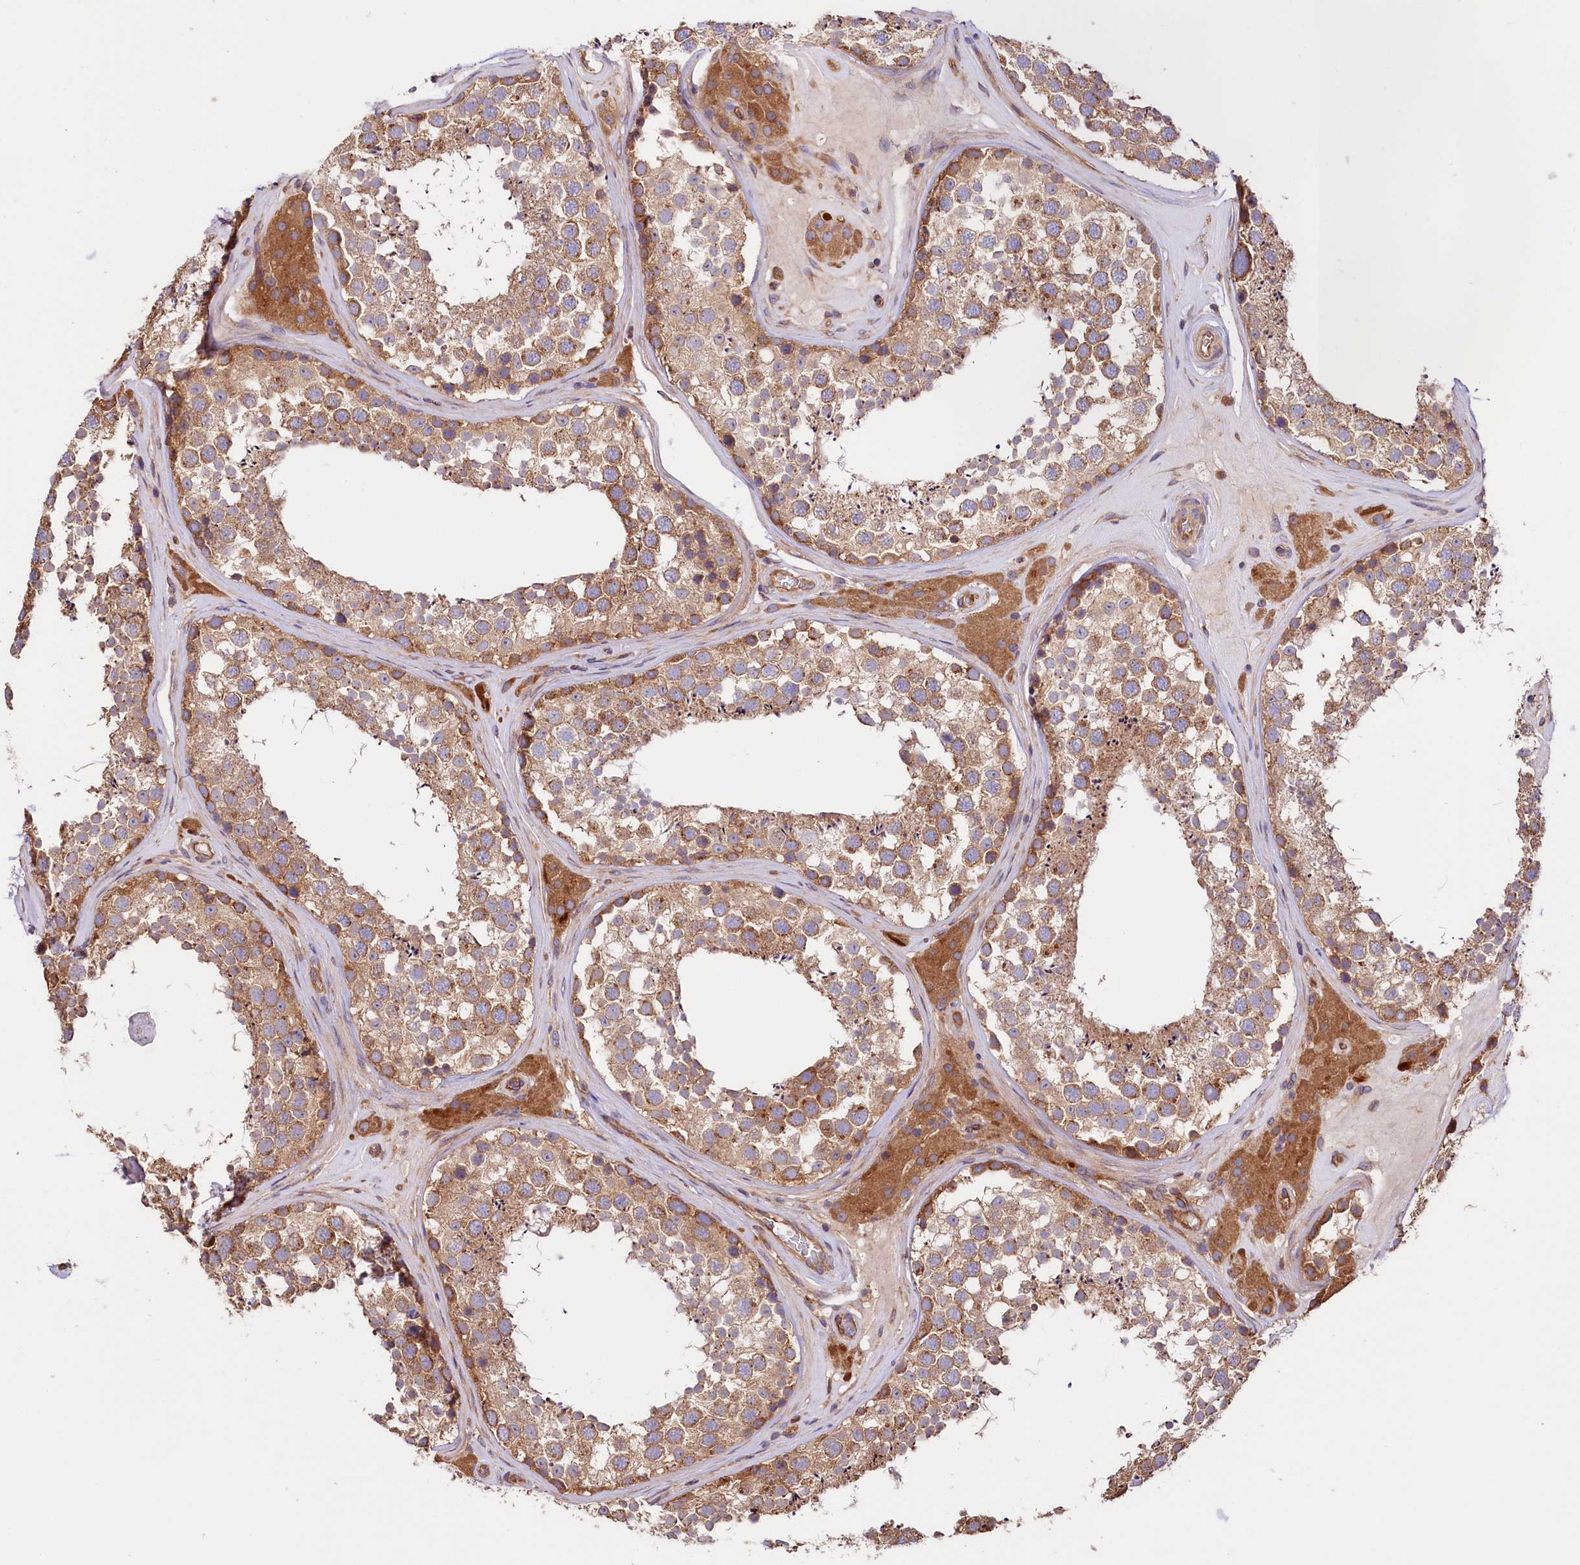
{"staining": {"intensity": "moderate", "quantity": ">75%", "location": "cytoplasmic/membranous"}, "tissue": "testis", "cell_type": "Cells in seminiferous ducts", "image_type": "normal", "snomed": [{"axis": "morphology", "description": "Normal tissue, NOS"}, {"axis": "topography", "description": "Testis"}], "caption": "This photomicrograph exhibits immunohistochemistry (IHC) staining of benign human testis, with medium moderate cytoplasmic/membranous positivity in approximately >75% of cells in seminiferous ducts.", "gene": "CEP295", "patient": {"sex": "male", "age": 46}}